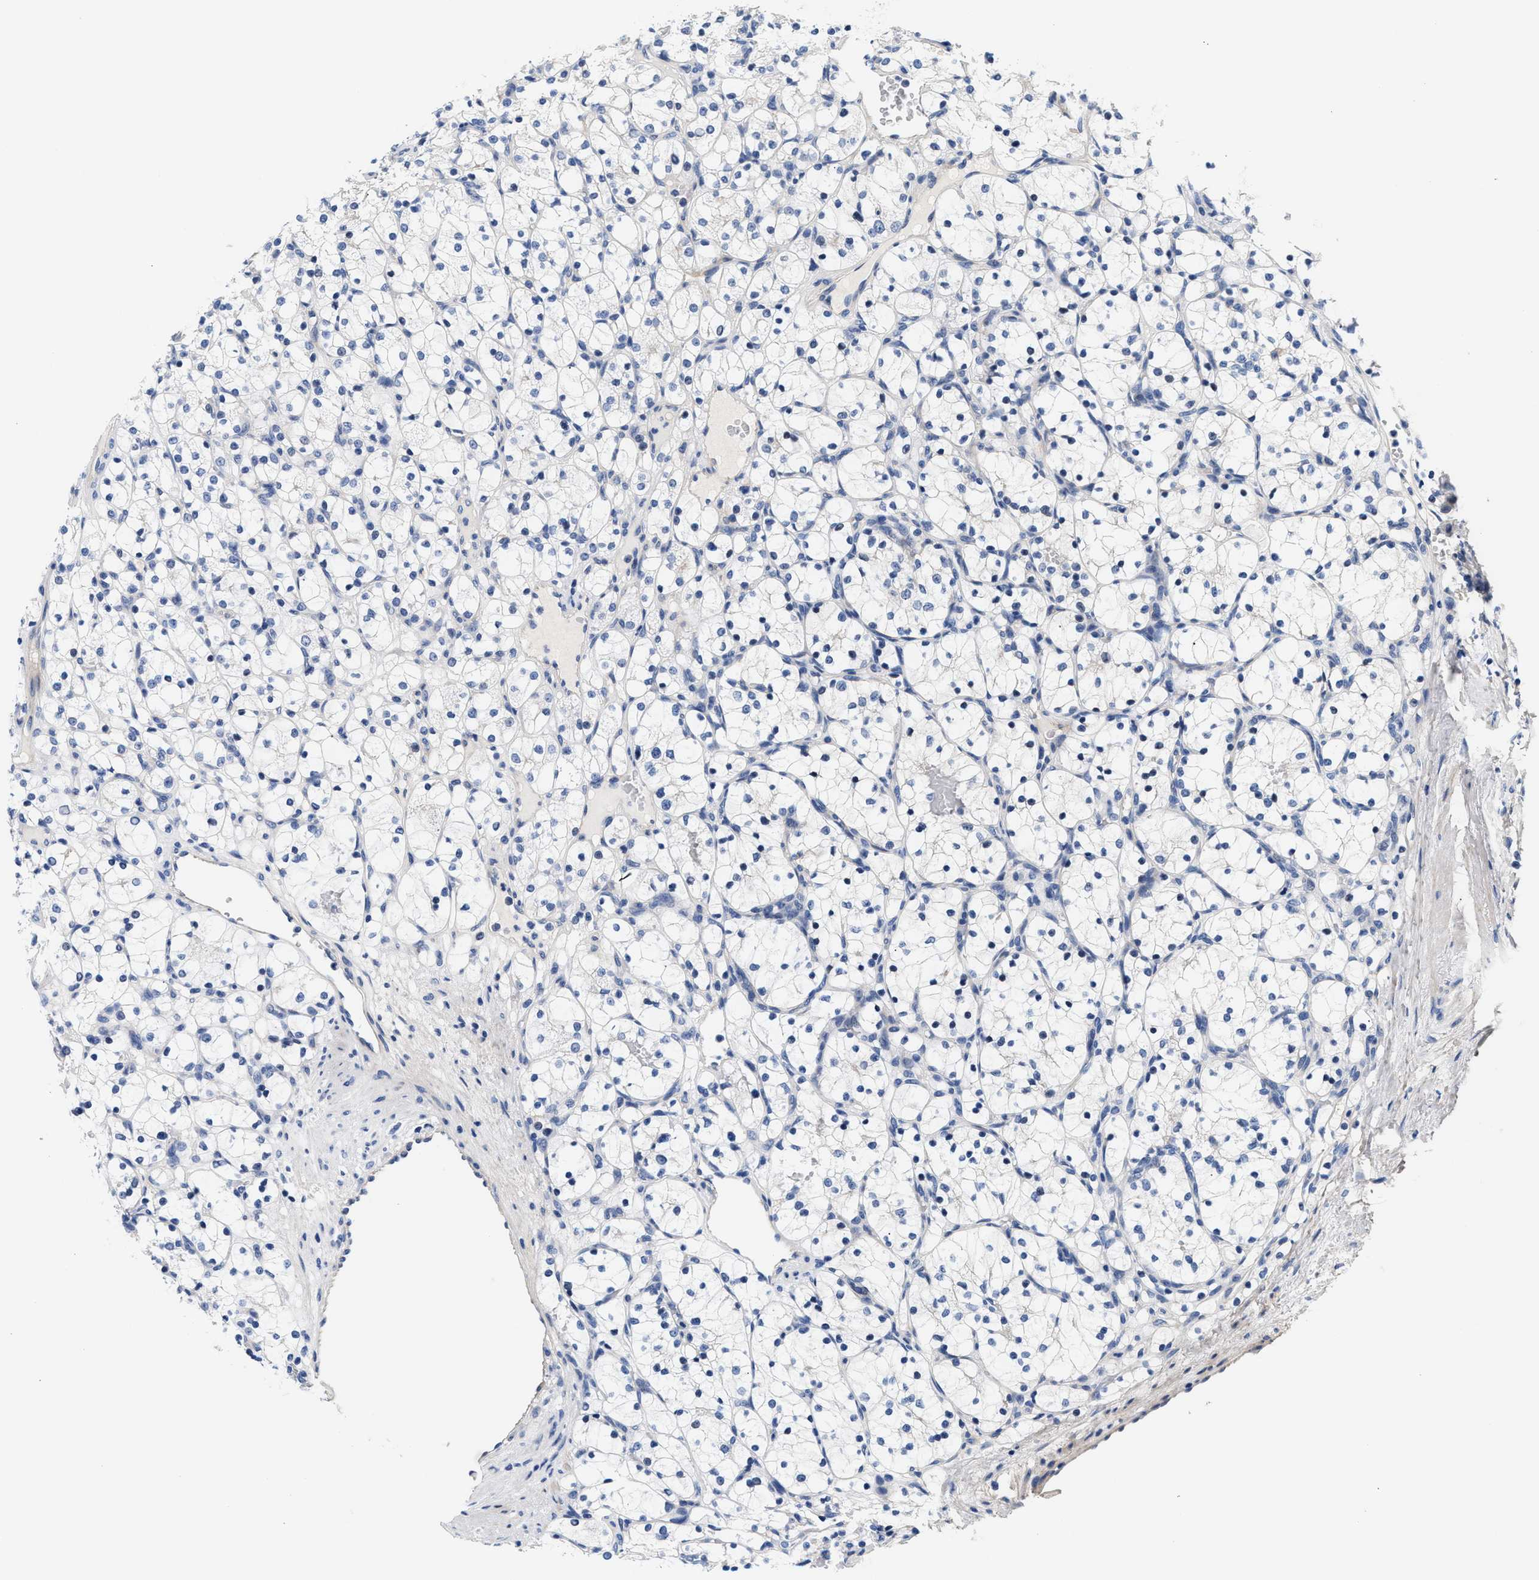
{"staining": {"intensity": "negative", "quantity": "none", "location": "none"}, "tissue": "renal cancer", "cell_type": "Tumor cells", "image_type": "cancer", "snomed": [{"axis": "morphology", "description": "Adenocarcinoma, NOS"}, {"axis": "topography", "description": "Kidney"}], "caption": "Tumor cells show no significant positivity in renal adenocarcinoma. Brightfield microscopy of immunohistochemistry (IHC) stained with DAB (brown) and hematoxylin (blue), captured at high magnification.", "gene": "ACTL7B", "patient": {"sex": "female", "age": 69}}